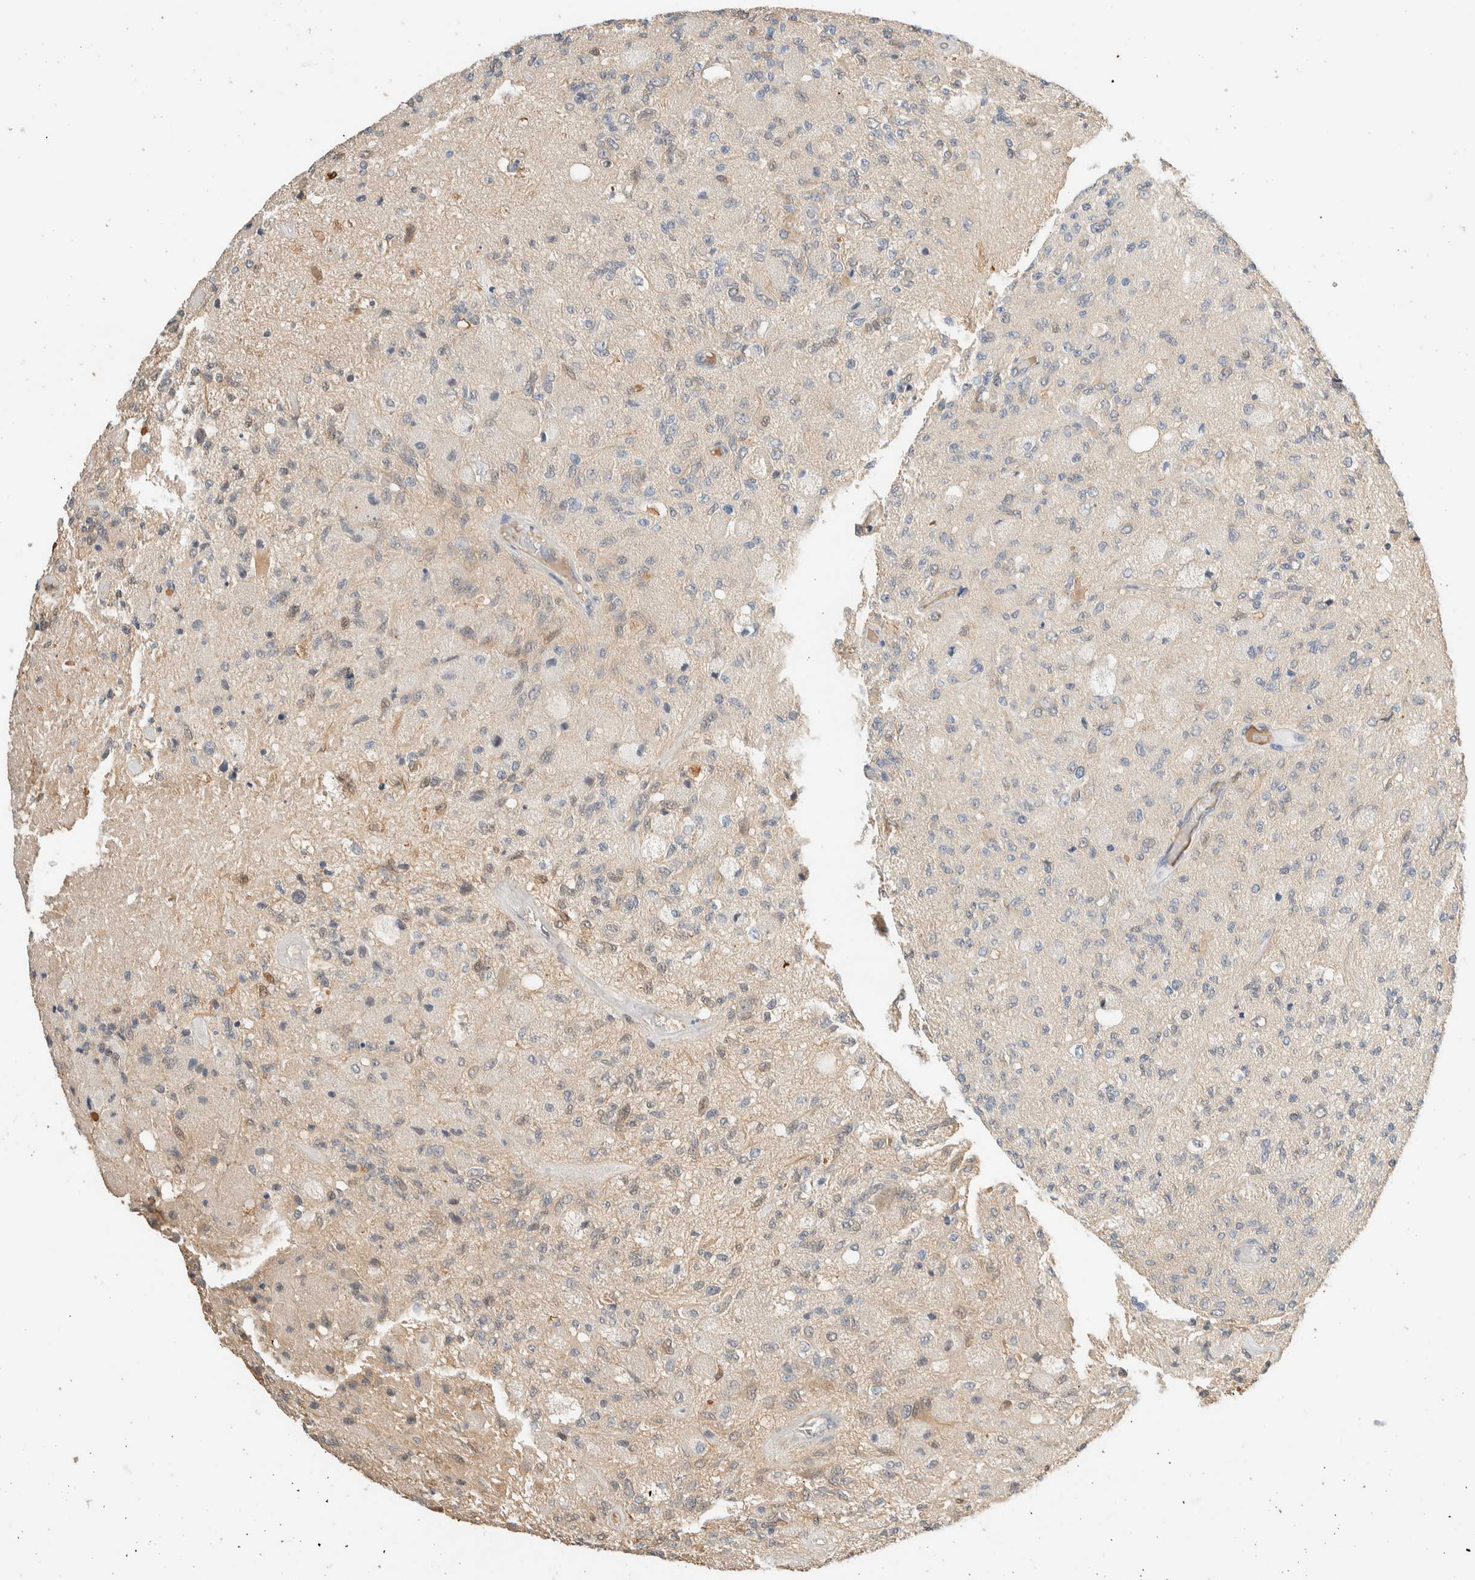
{"staining": {"intensity": "negative", "quantity": "none", "location": "none"}, "tissue": "glioma", "cell_type": "Tumor cells", "image_type": "cancer", "snomed": [{"axis": "morphology", "description": "Normal tissue, NOS"}, {"axis": "morphology", "description": "Glioma, malignant, High grade"}, {"axis": "topography", "description": "Cerebral cortex"}], "caption": "Glioma stained for a protein using immunohistochemistry reveals no positivity tumor cells.", "gene": "SETD4", "patient": {"sex": "male", "age": 77}}